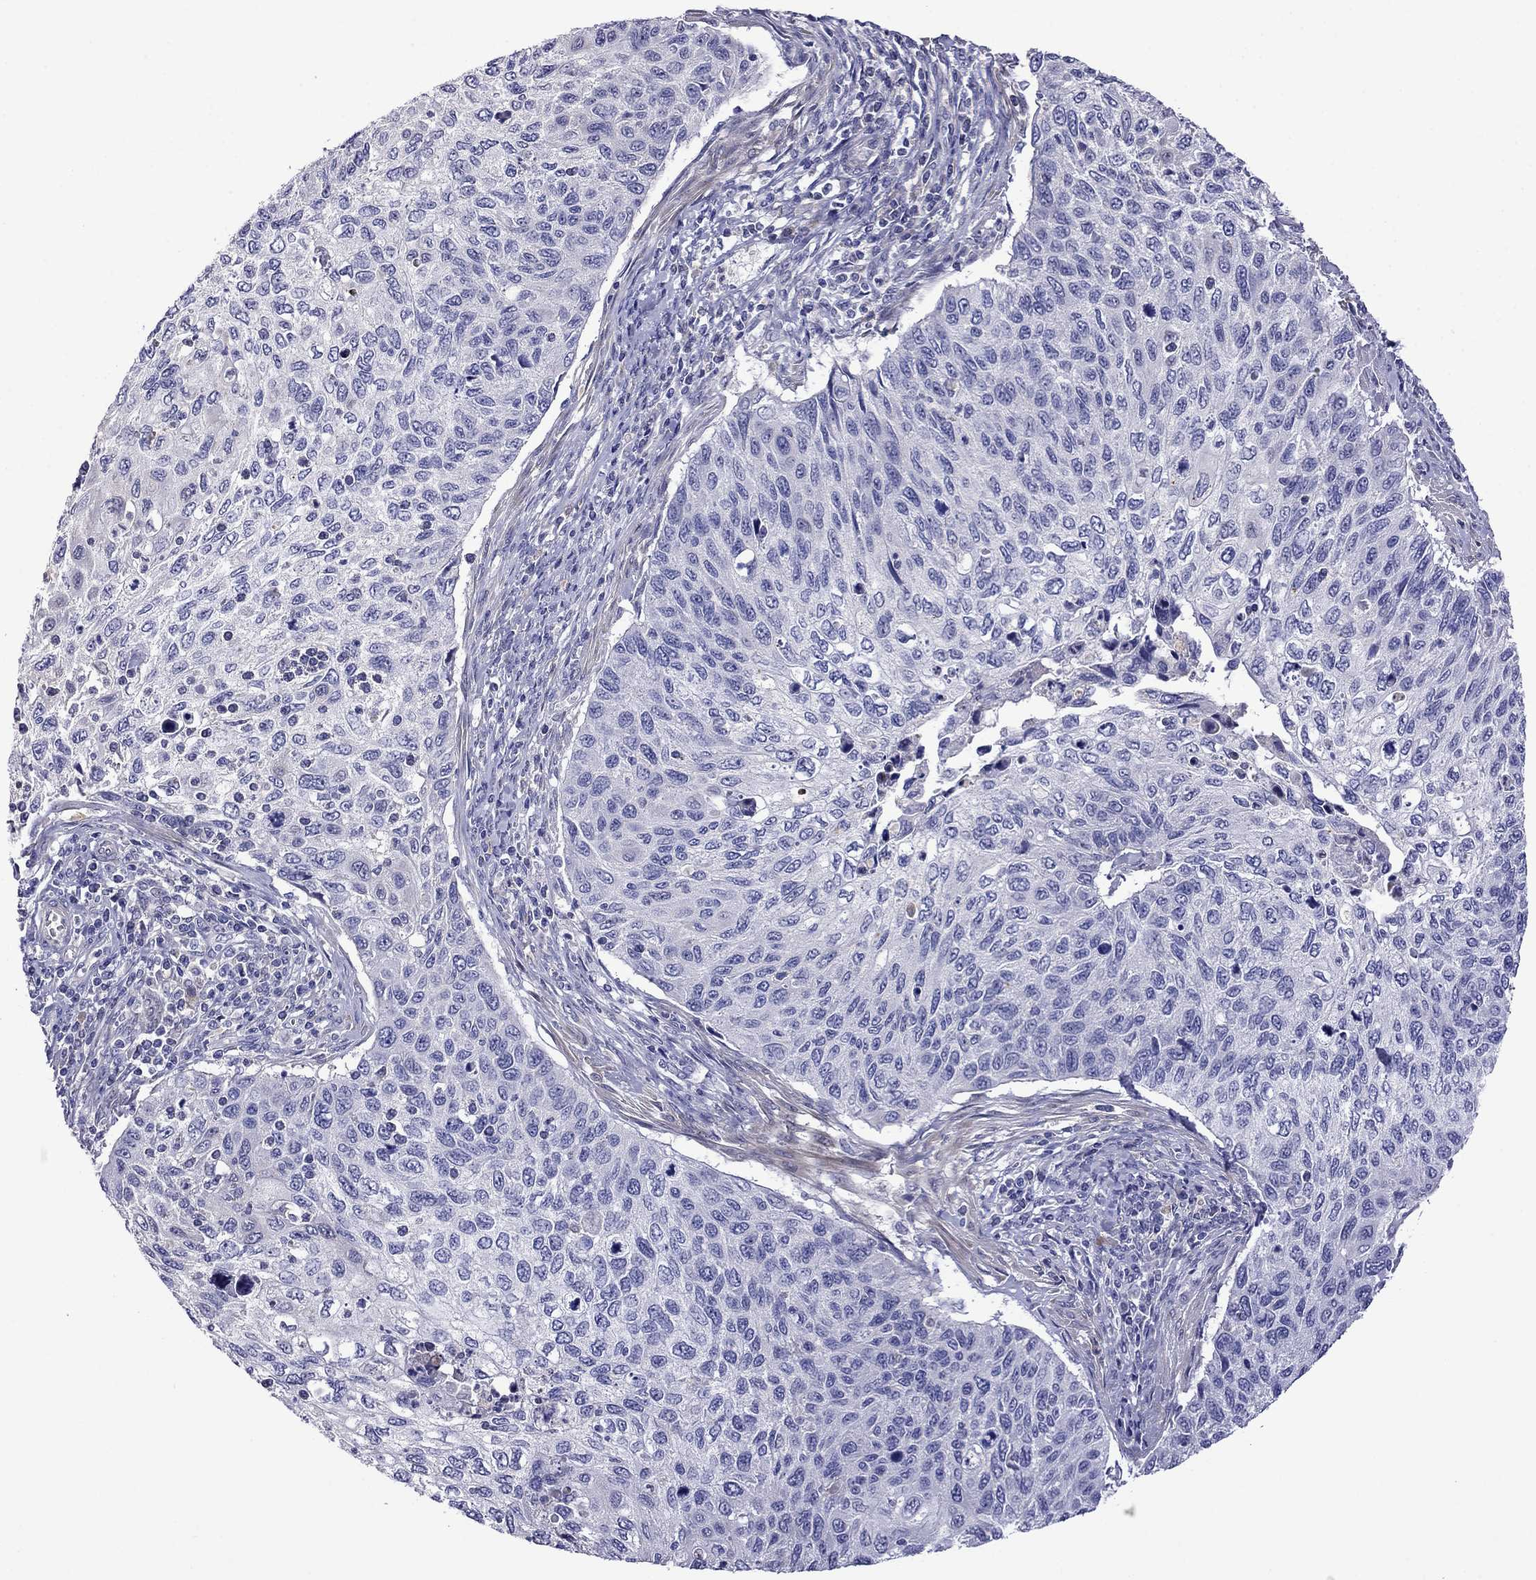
{"staining": {"intensity": "negative", "quantity": "none", "location": "none"}, "tissue": "cervical cancer", "cell_type": "Tumor cells", "image_type": "cancer", "snomed": [{"axis": "morphology", "description": "Squamous cell carcinoma, NOS"}, {"axis": "topography", "description": "Cervix"}], "caption": "Tumor cells show no significant protein positivity in cervical cancer (squamous cell carcinoma). (DAB IHC visualized using brightfield microscopy, high magnification).", "gene": "STAR", "patient": {"sex": "female", "age": 70}}